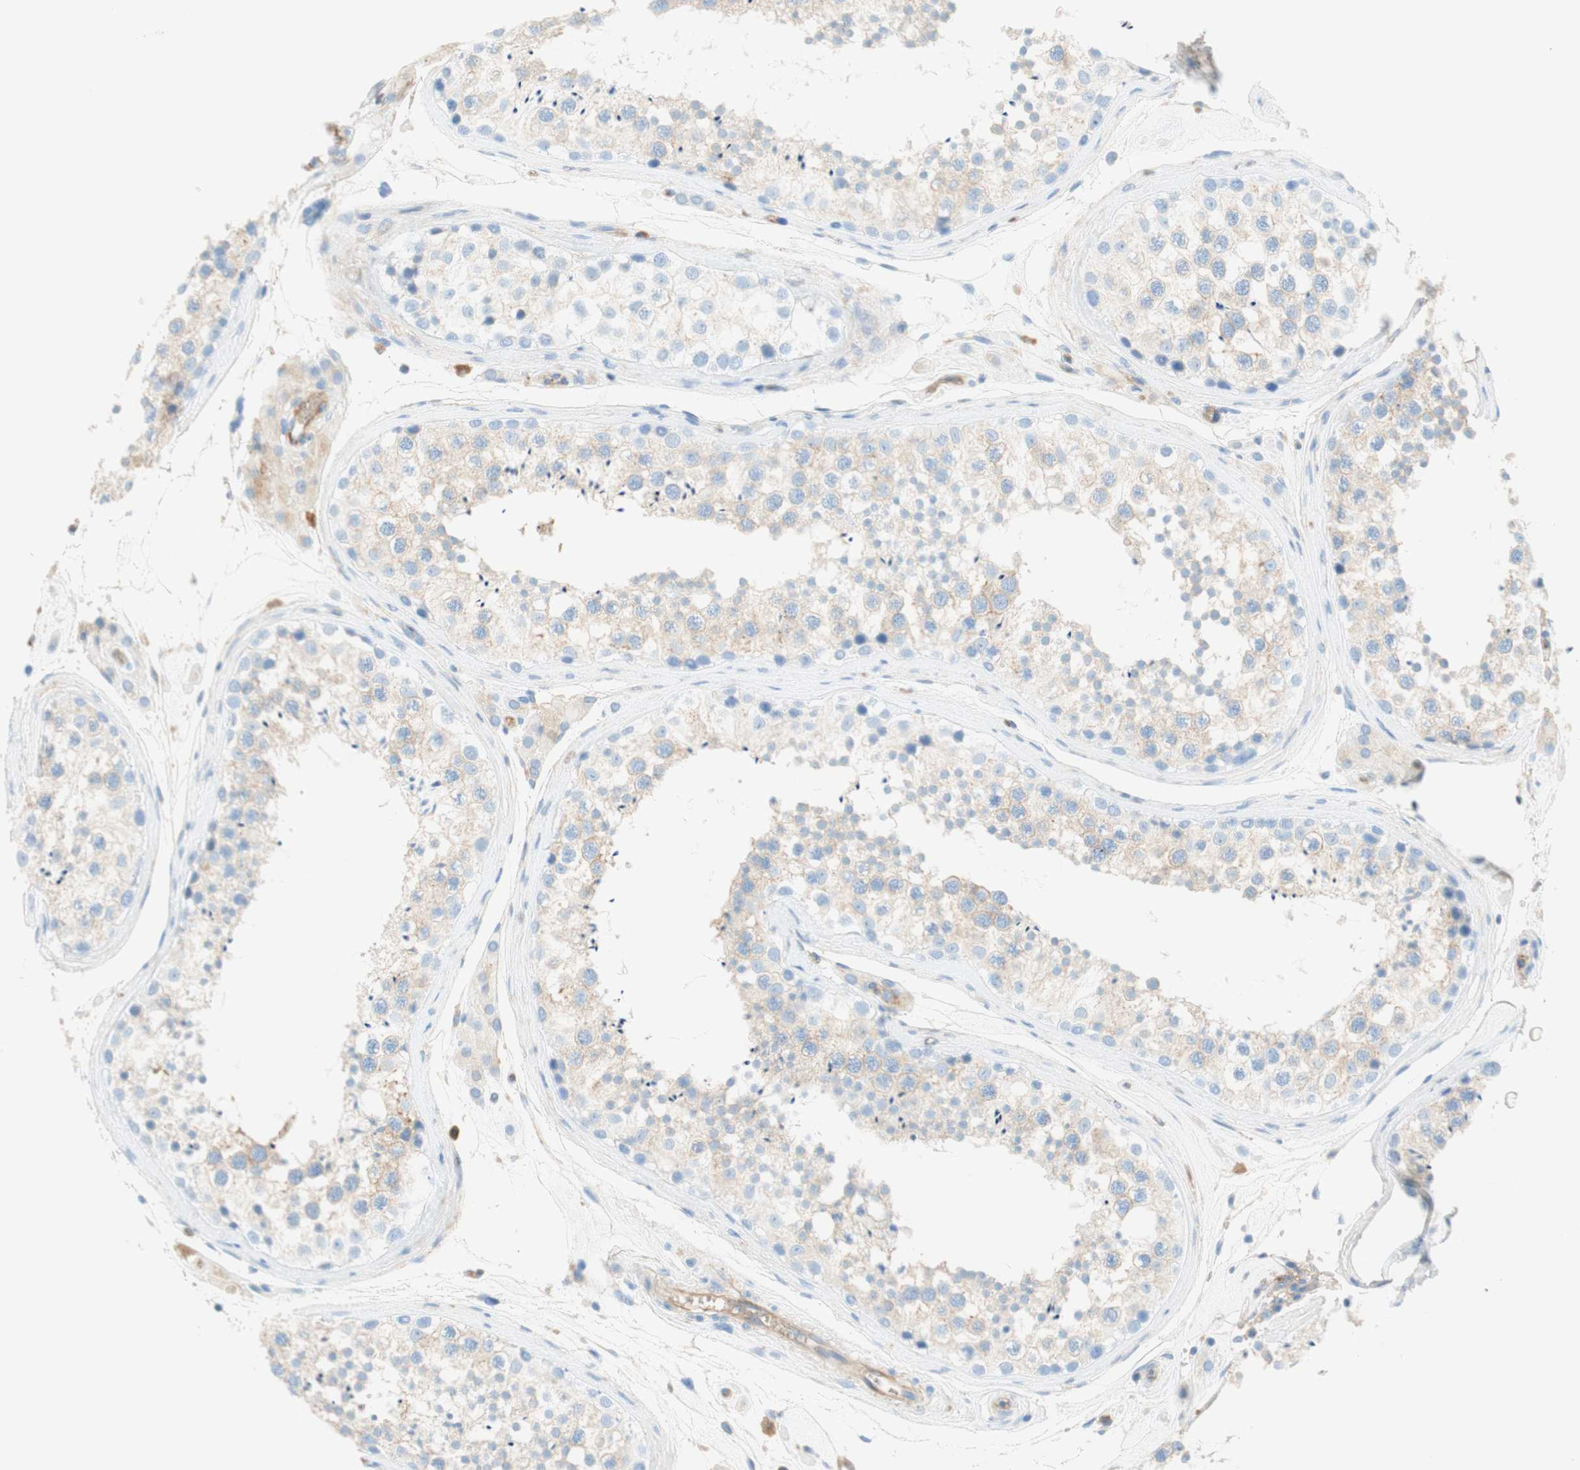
{"staining": {"intensity": "weak", "quantity": "<25%", "location": "cytoplasmic/membranous"}, "tissue": "testis", "cell_type": "Cells in seminiferous ducts", "image_type": "normal", "snomed": [{"axis": "morphology", "description": "Normal tissue, NOS"}, {"axis": "topography", "description": "Testis"}], "caption": "There is no significant staining in cells in seminiferous ducts of testis. (DAB immunohistochemistry (IHC) with hematoxylin counter stain).", "gene": "STOM", "patient": {"sex": "male", "age": 46}}